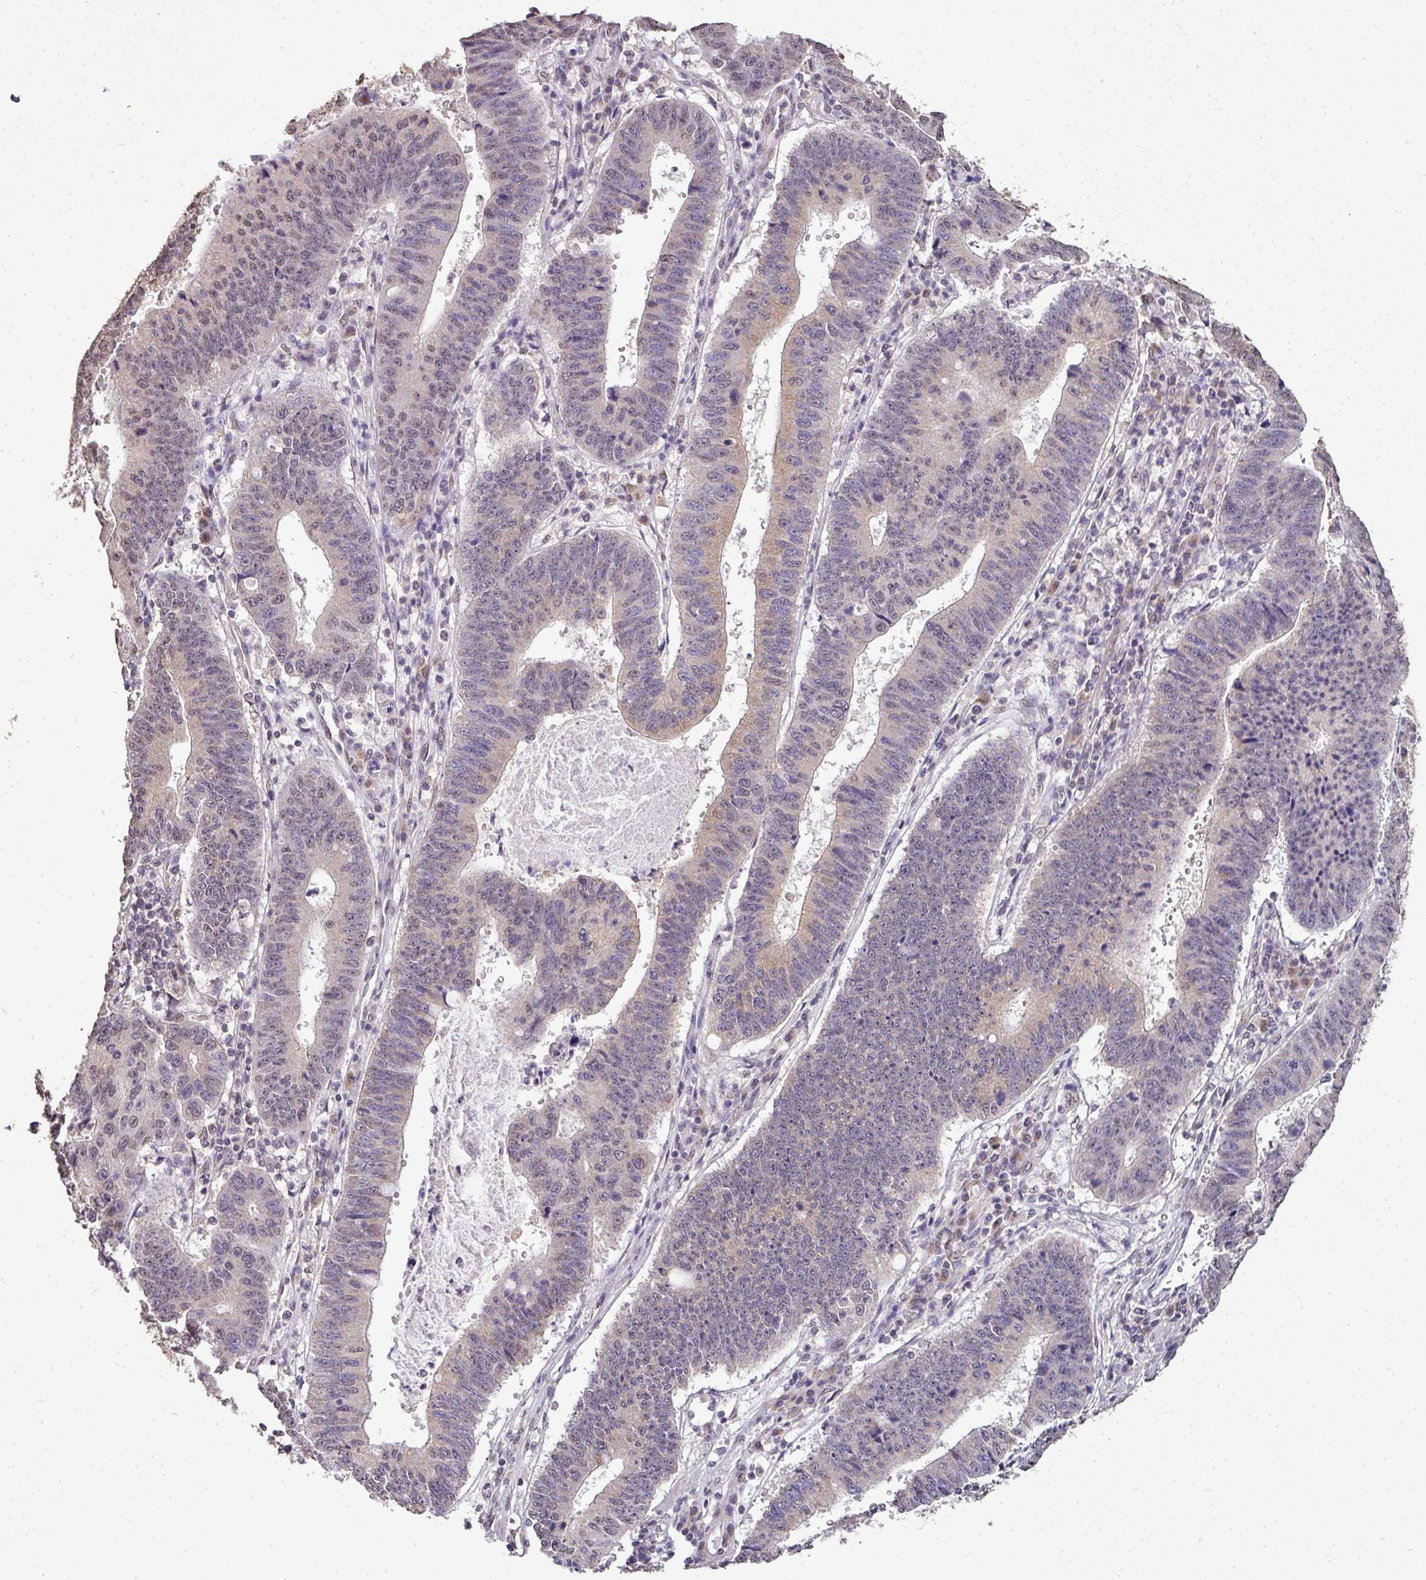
{"staining": {"intensity": "weak", "quantity": "<25%", "location": "cytoplasmic/membranous"}, "tissue": "stomach cancer", "cell_type": "Tumor cells", "image_type": "cancer", "snomed": [{"axis": "morphology", "description": "Adenocarcinoma, NOS"}, {"axis": "topography", "description": "Stomach"}], "caption": "Histopathology image shows no significant protein positivity in tumor cells of stomach cancer.", "gene": "JPH2", "patient": {"sex": "male", "age": 59}}